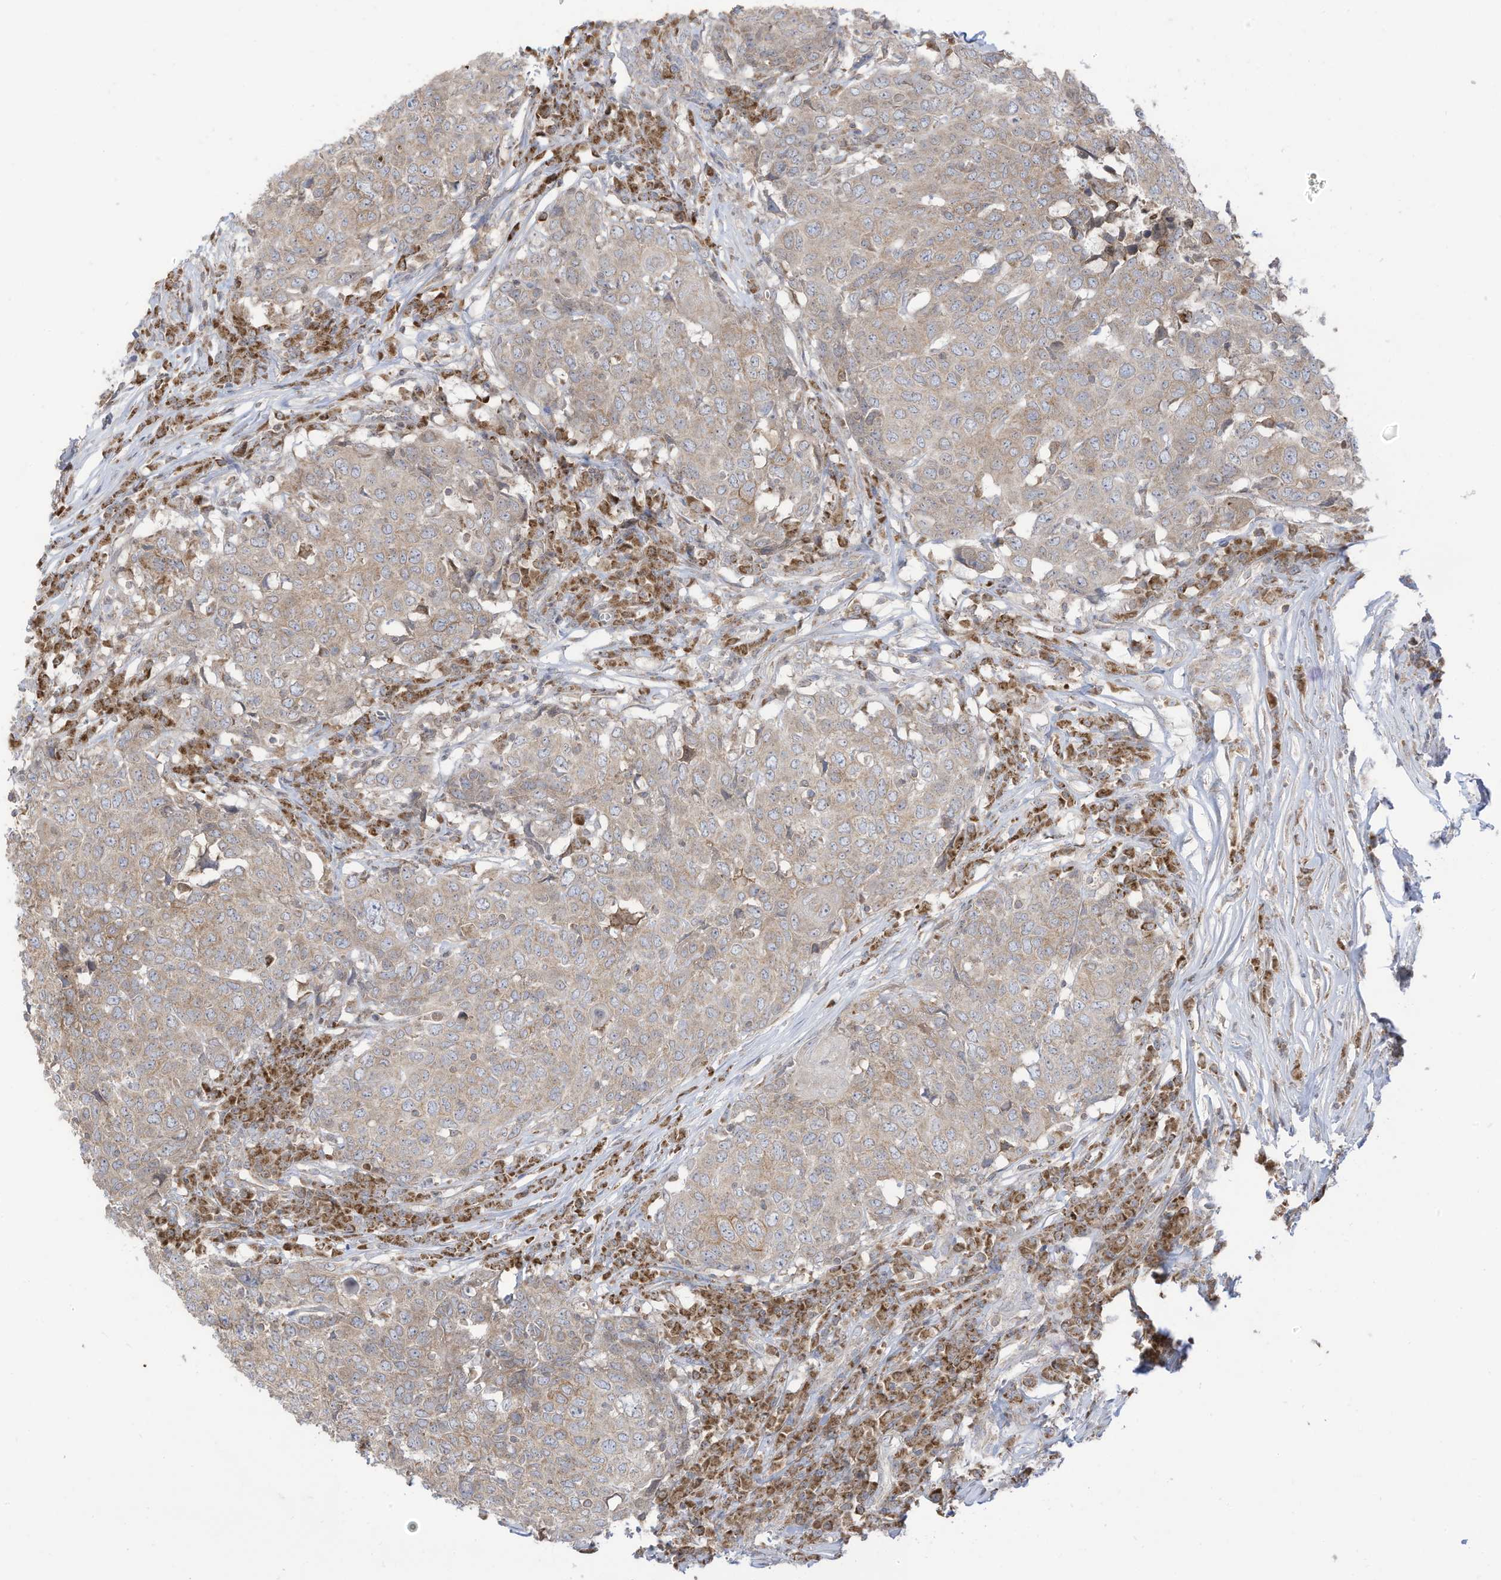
{"staining": {"intensity": "weak", "quantity": ">75%", "location": "cytoplasmic/membranous"}, "tissue": "head and neck cancer", "cell_type": "Tumor cells", "image_type": "cancer", "snomed": [{"axis": "morphology", "description": "Squamous cell carcinoma, NOS"}, {"axis": "topography", "description": "Head-Neck"}], "caption": "There is low levels of weak cytoplasmic/membranous staining in tumor cells of head and neck squamous cell carcinoma, as demonstrated by immunohistochemical staining (brown color).", "gene": "CGAS", "patient": {"sex": "male", "age": 66}}